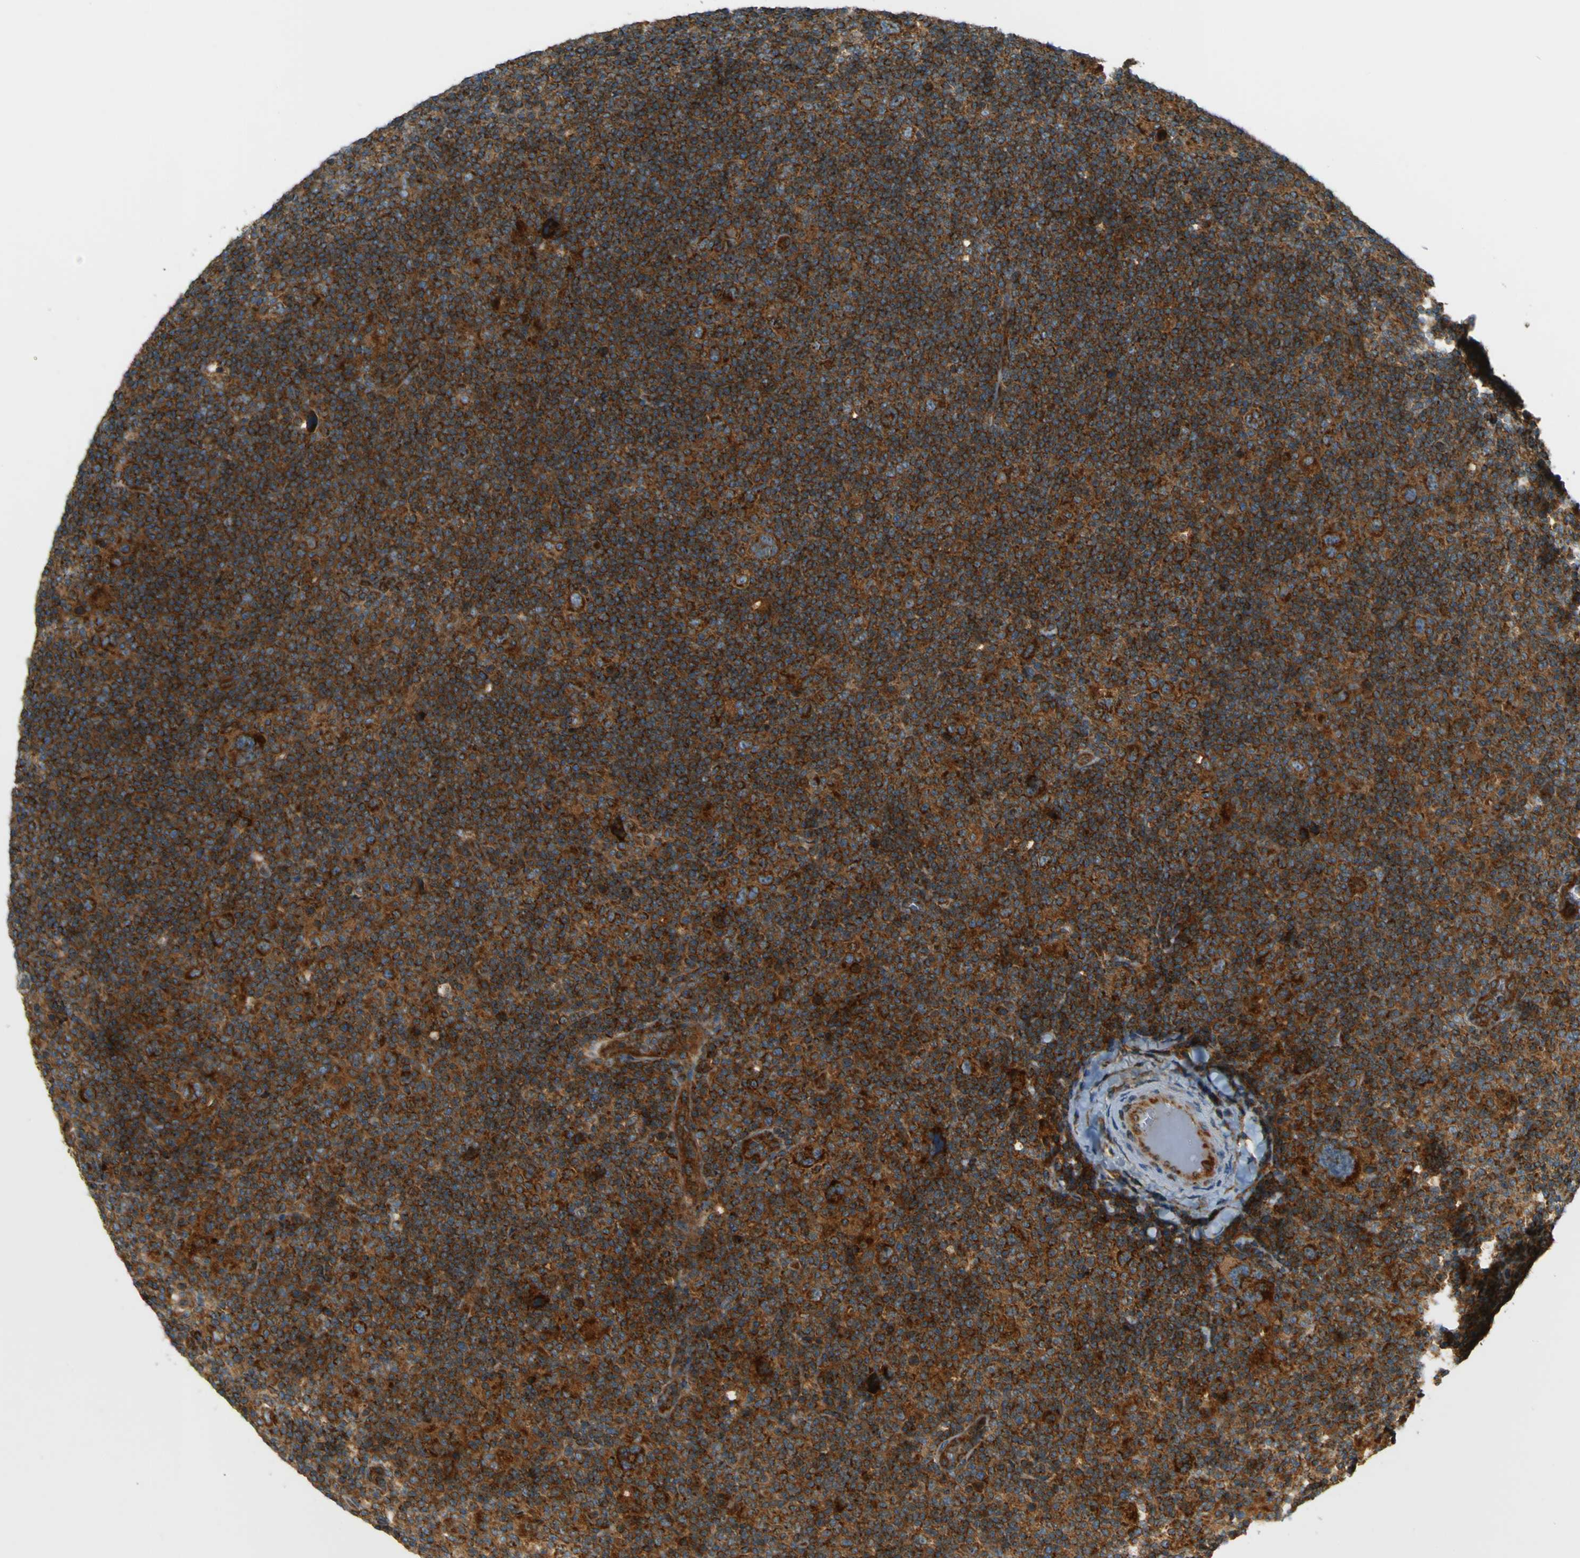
{"staining": {"intensity": "strong", "quantity": ">75%", "location": "cytoplasmic/membranous"}, "tissue": "lymphoma", "cell_type": "Tumor cells", "image_type": "cancer", "snomed": [{"axis": "morphology", "description": "Hodgkin's disease, NOS"}, {"axis": "topography", "description": "Lymph node"}], "caption": "Strong cytoplasmic/membranous expression is appreciated in approximately >75% of tumor cells in lymphoma.", "gene": "DNAJC5", "patient": {"sex": "female", "age": 57}}